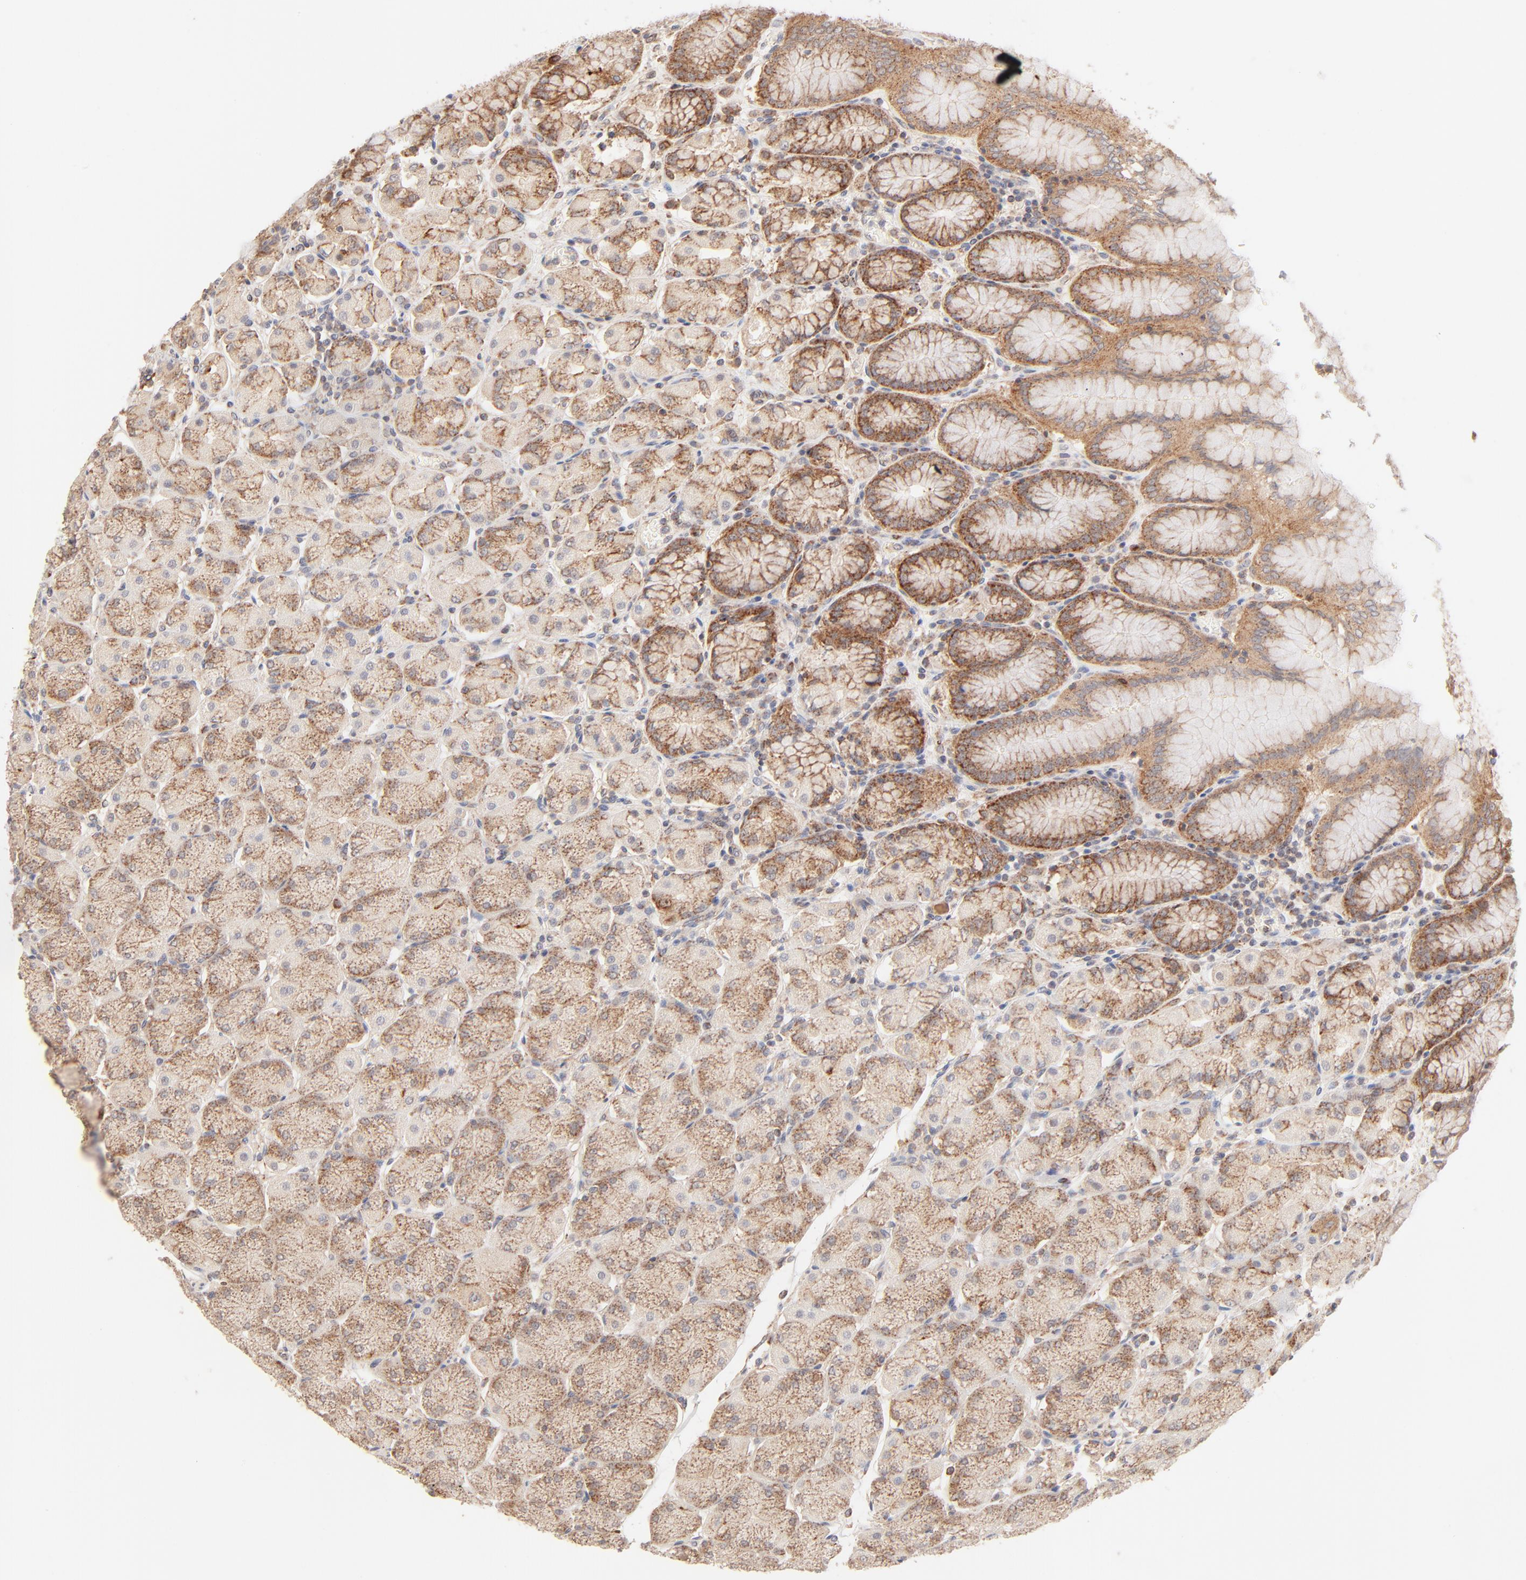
{"staining": {"intensity": "moderate", "quantity": ">75%", "location": "cytoplasmic/membranous"}, "tissue": "stomach", "cell_type": "Glandular cells", "image_type": "normal", "snomed": [{"axis": "morphology", "description": "Normal tissue, NOS"}, {"axis": "topography", "description": "Stomach, upper"}, {"axis": "topography", "description": "Stomach"}], "caption": "An image showing moderate cytoplasmic/membranous positivity in about >75% of glandular cells in unremarkable stomach, as visualized by brown immunohistochemical staining.", "gene": "CSPG4", "patient": {"sex": "male", "age": 76}}